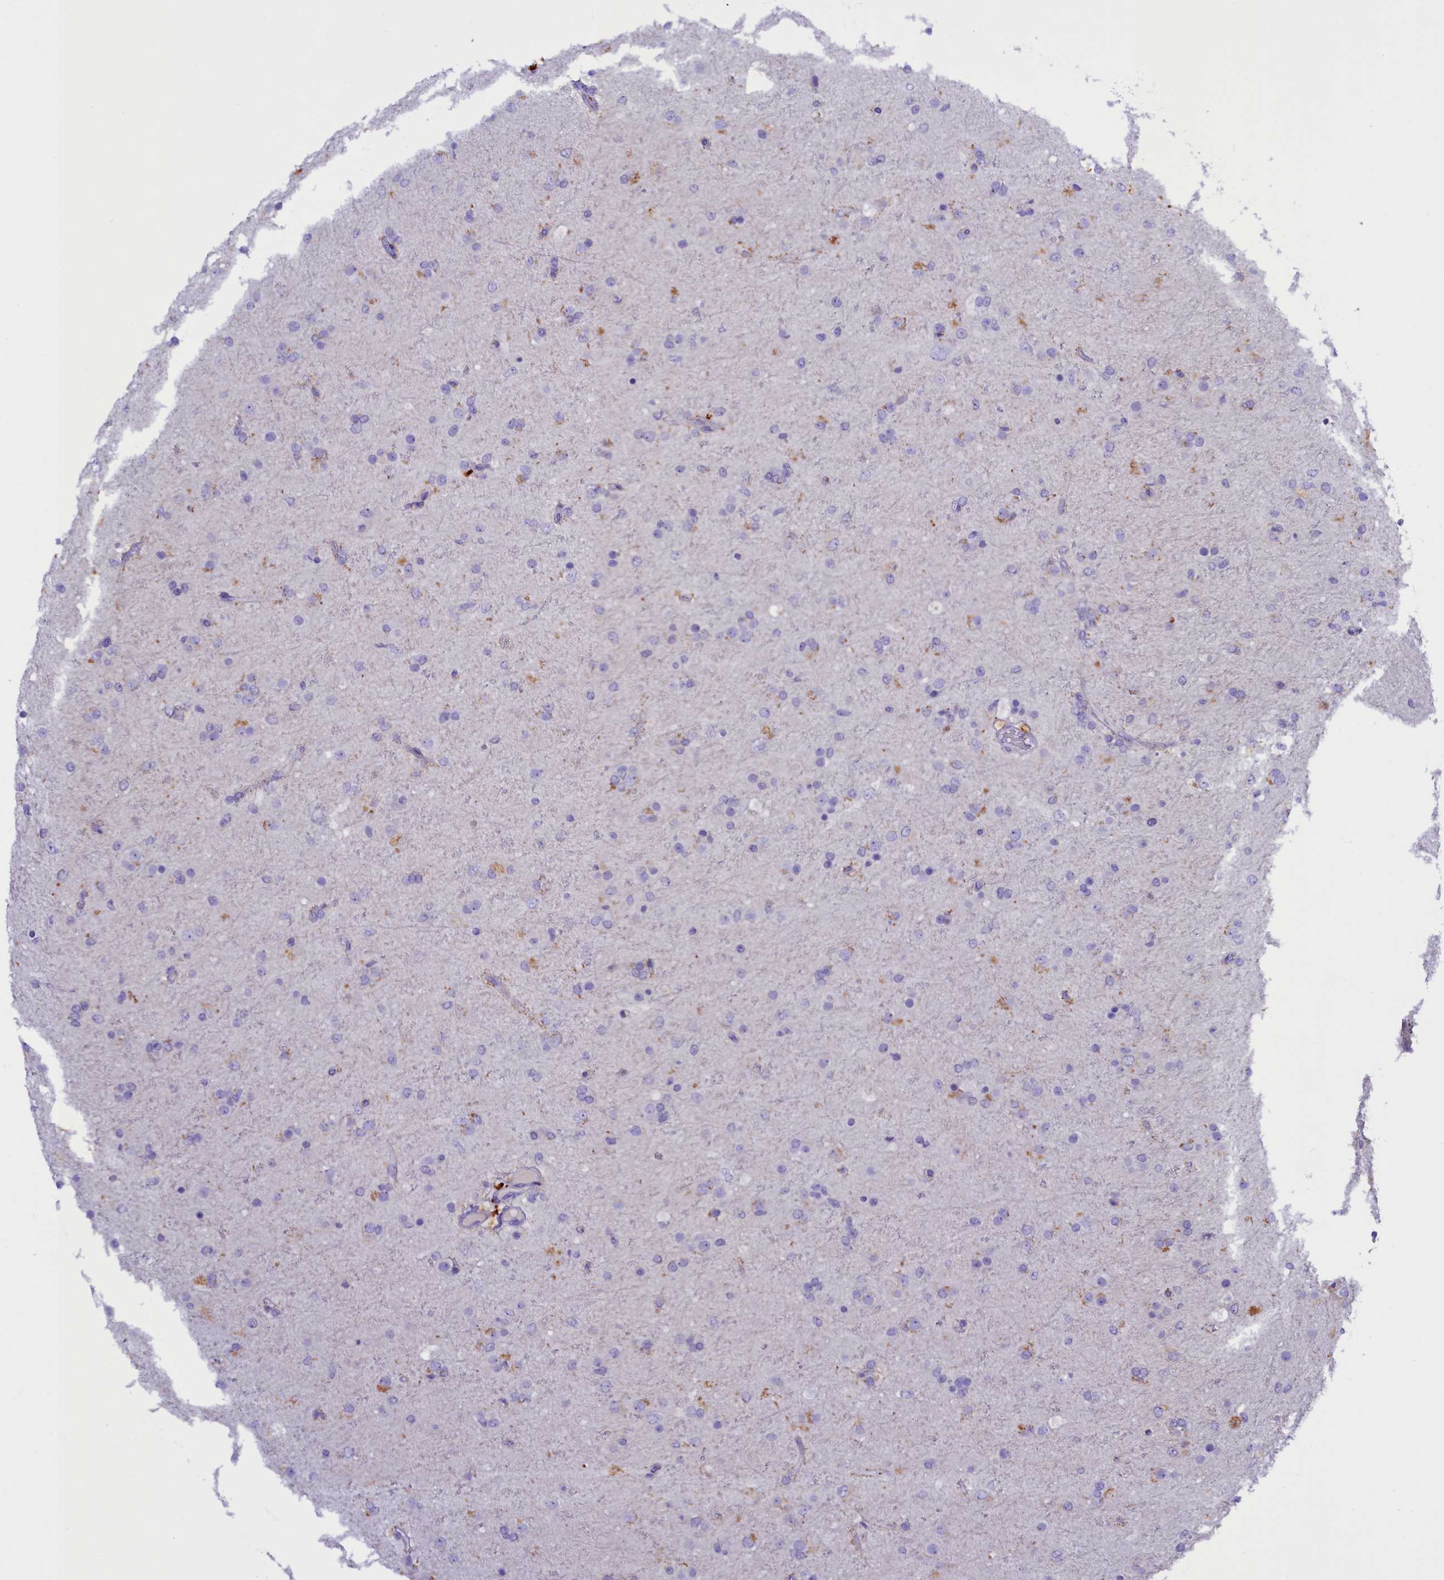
{"staining": {"intensity": "negative", "quantity": "none", "location": "none"}, "tissue": "glioma", "cell_type": "Tumor cells", "image_type": "cancer", "snomed": [{"axis": "morphology", "description": "Glioma, malignant, Low grade"}, {"axis": "topography", "description": "Brain"}], "caption": "DAB (3,3'-diaminobenzidine) immunohistochemical staining of human glioma demonstrates no significant staining in tumor cells. (Immunohistochemistry (ihc), brightfield microscopy, high magnification).", "gene": "RTTN", "patient": {"sex": "male", "age": 65}}